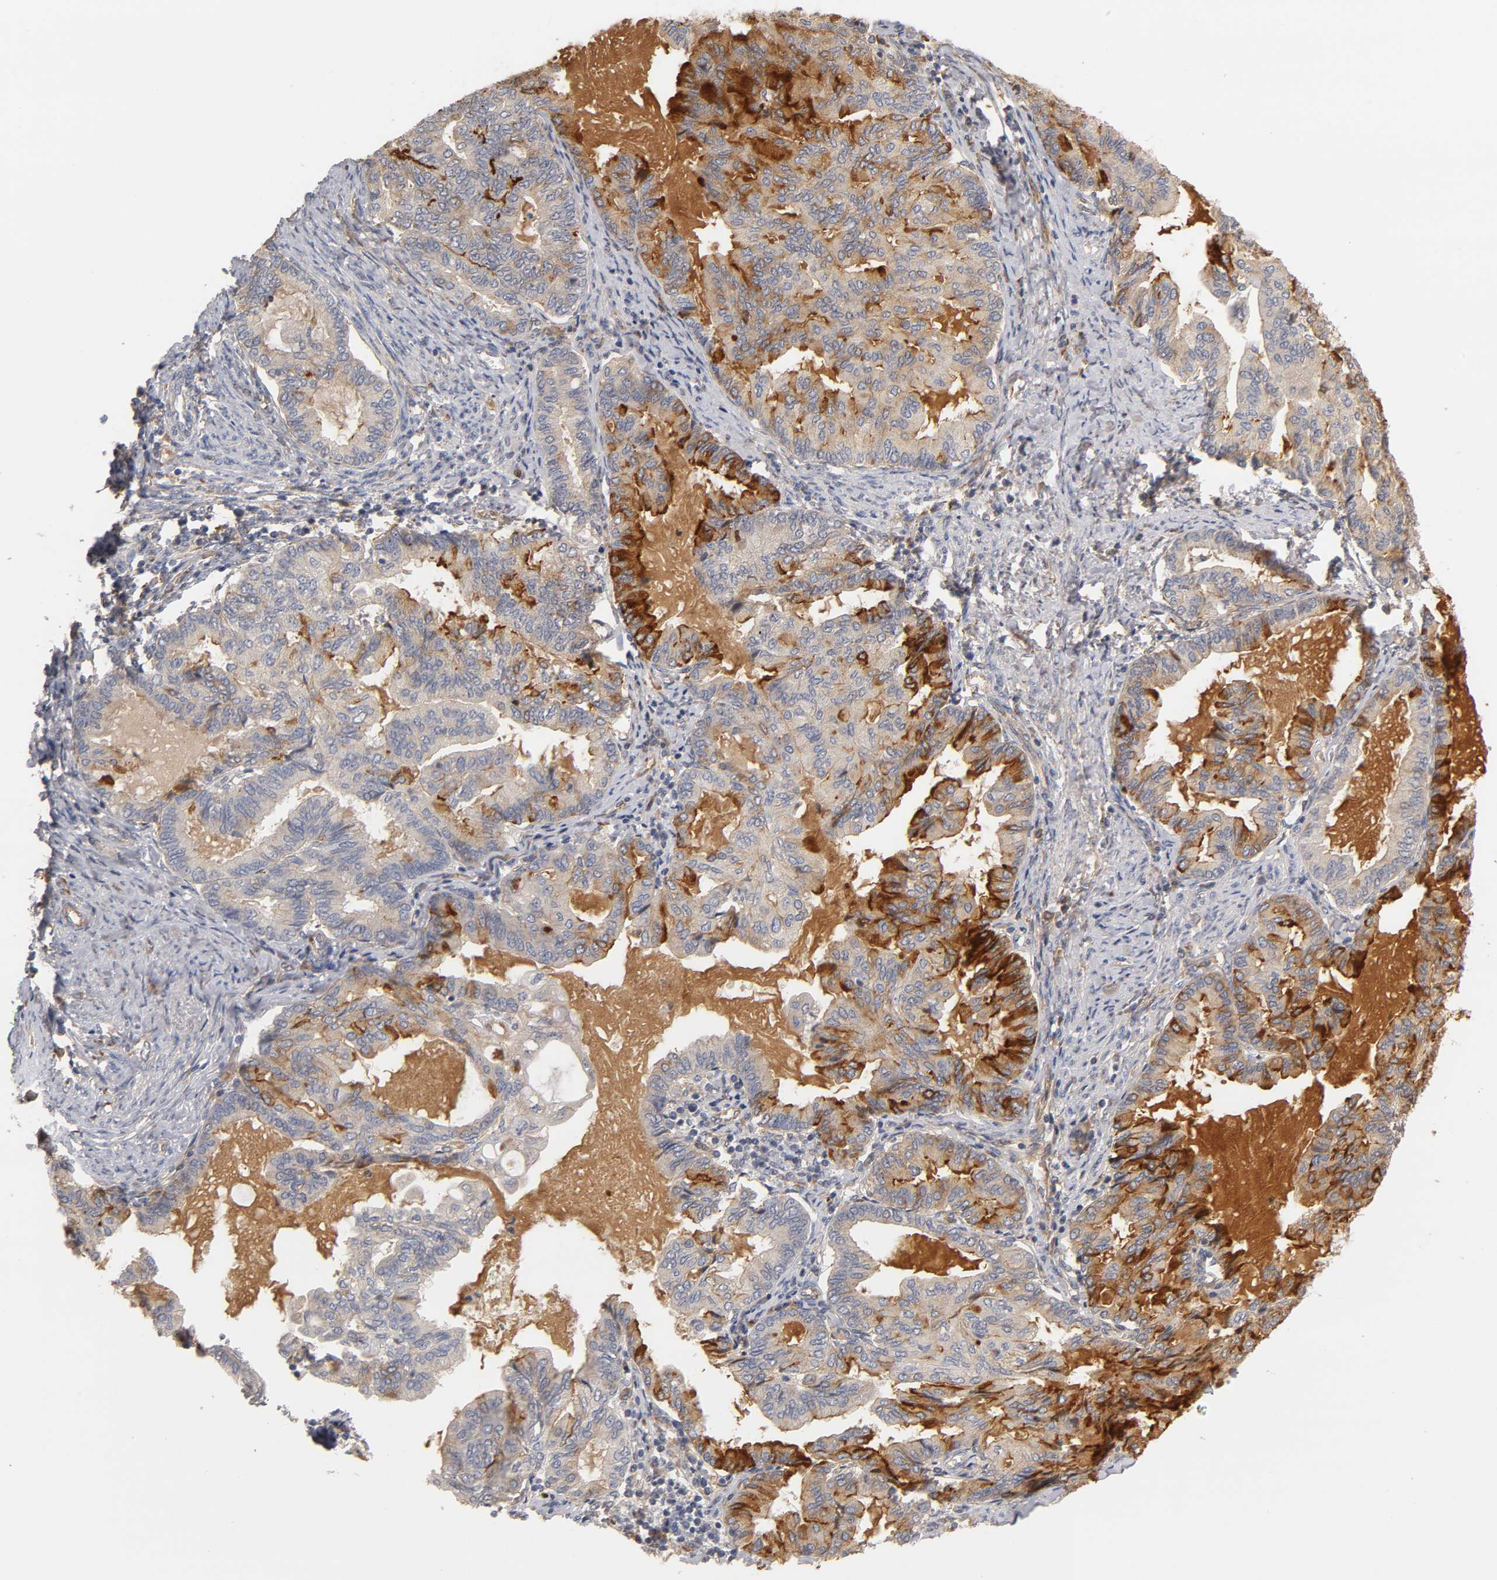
{"staining": {"intensity": "moderate", "quantity": "<25%", "location": "cytoplasmic/membranous"}, "tissue": "endometrial cancer", "cell_type": "Tumor cells", "image_type": "cancer", "snomed": [{"axis": "morphology", "description": "Adenocarcinoma, NOS"}, {"axis": "topography", "description": "Endometrium"}], "caption": "Human endometrial adenocarcinoma stained with a protein marker demonstrates moderate staining in tumor cells.", "gene": "LAMB1", "patient": {"sex": "female", "age": 86}}